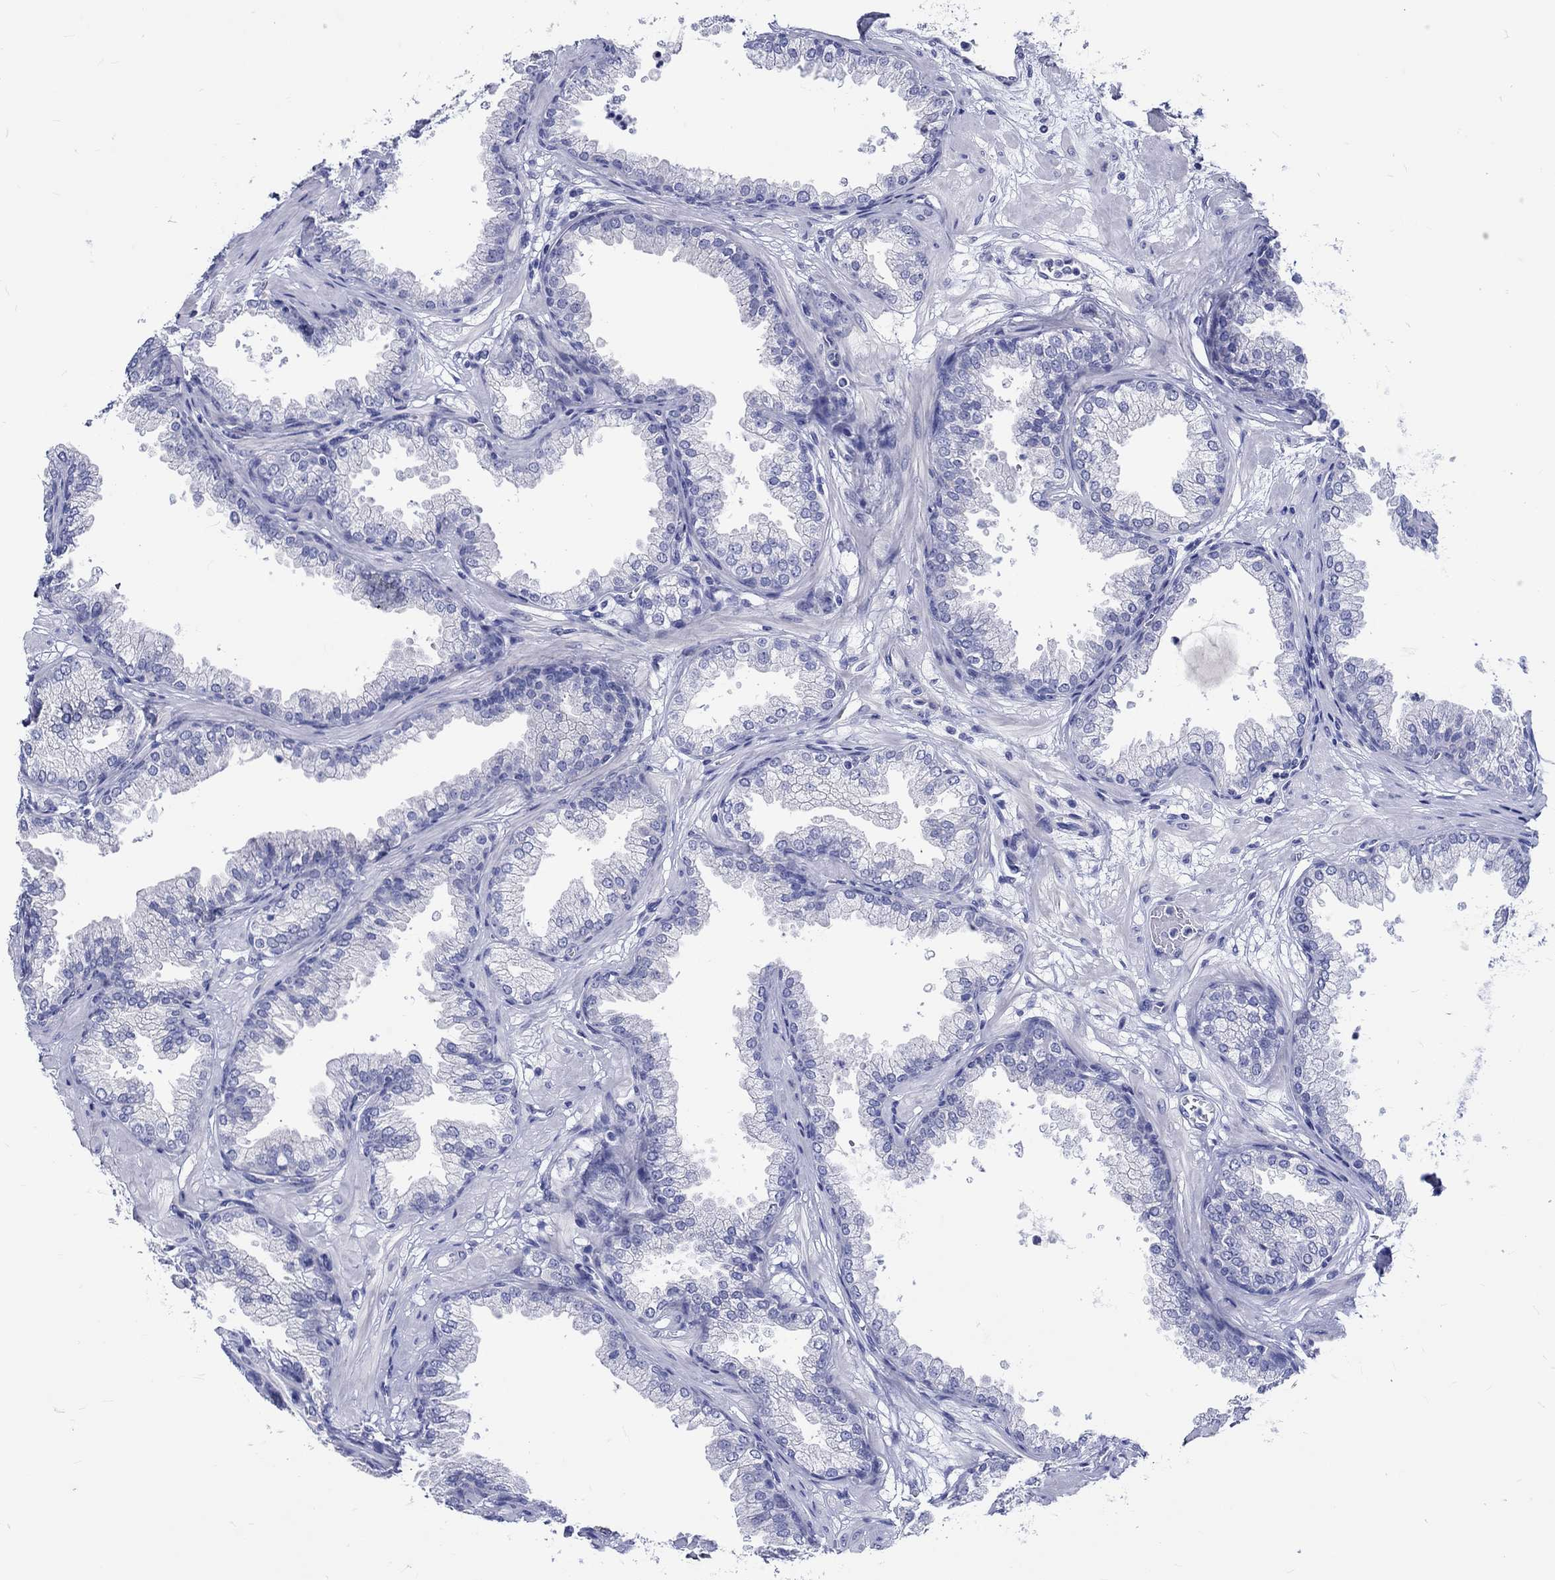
{"staining": {"intensity": "negative", "quantity": "none", "location": "none"}, "tissue": "prostate", "cell_type": "Glandular cells", "image_type": "normal", "snomed": [{"axis": "morphology", "description": "Normal tissue, NOS"}, {"axis": "topography", "description": "Prostate"}], "caption": "IHC histopathology image of unremarkable prostate stained for a protein (brown), which demonstrates no expression in glandular cells. (DAB (3,3'-diaminobenzidine) immunohistochemistry, high magnification).", "gene": "SH2D7", "patient": {"sex": "male", "age": 37}}